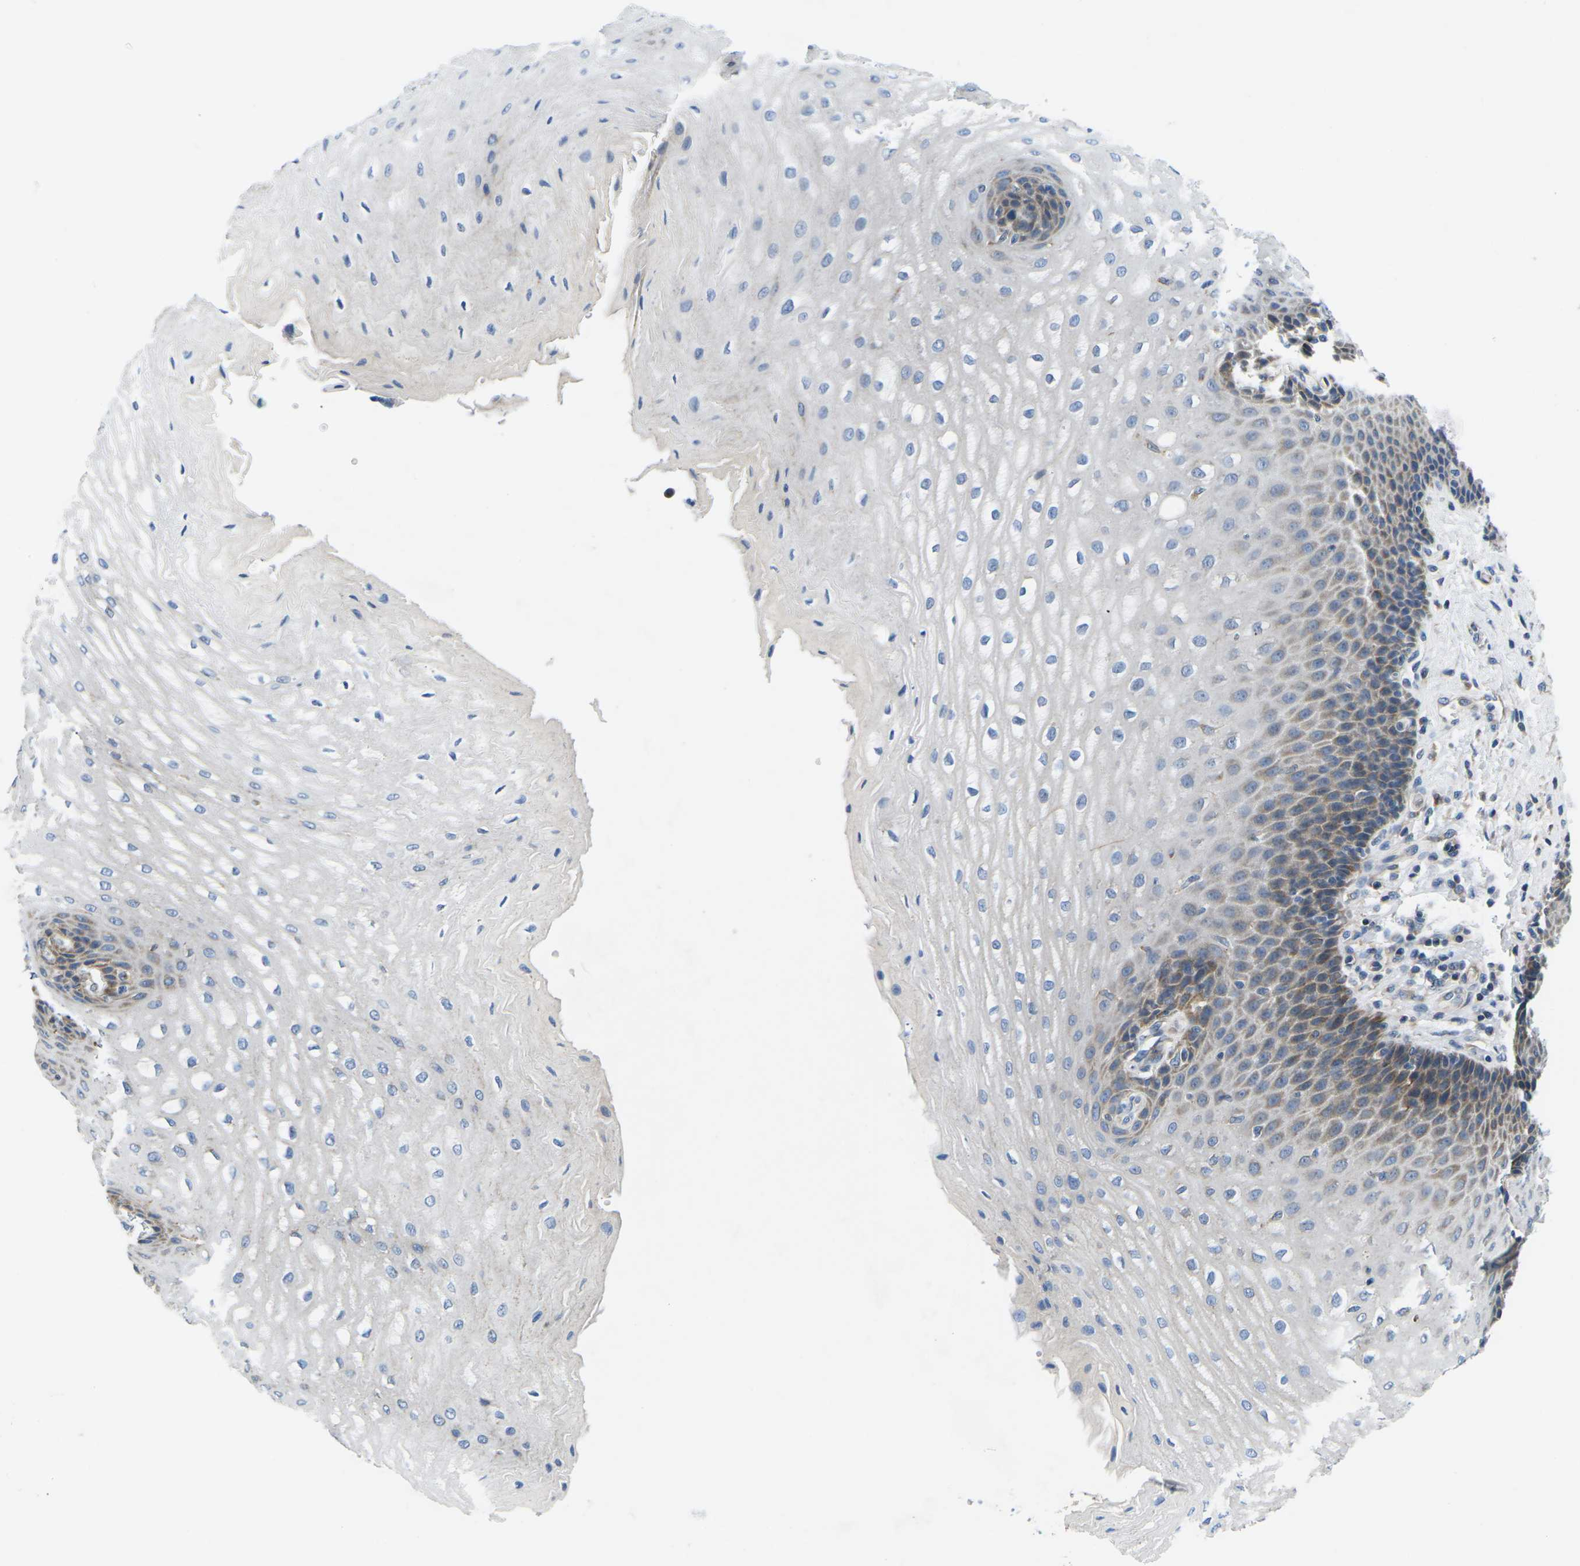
{"staining": {"intensity": "moderate", "quantity": "<25%", "location": "cytoplasmic/membranous"}, "tissue": "esophagus", "cell_type": "Squamous epithelial cells", "image_type": "normal", "snomed": [{"axis": "morphology", "description": "Normal tissue, NOS"}, {"axis": "topography", "description": "Esophagus"}], "caption": "DAB immunohistochemical staining of unremarkable human esophagus shows moderate cytoplasmic/membranous protein positivity in about <25% of squamous epithelial cells.", "gene": "TMEFF2", "patient": {"sex": "male", "age": 54}}